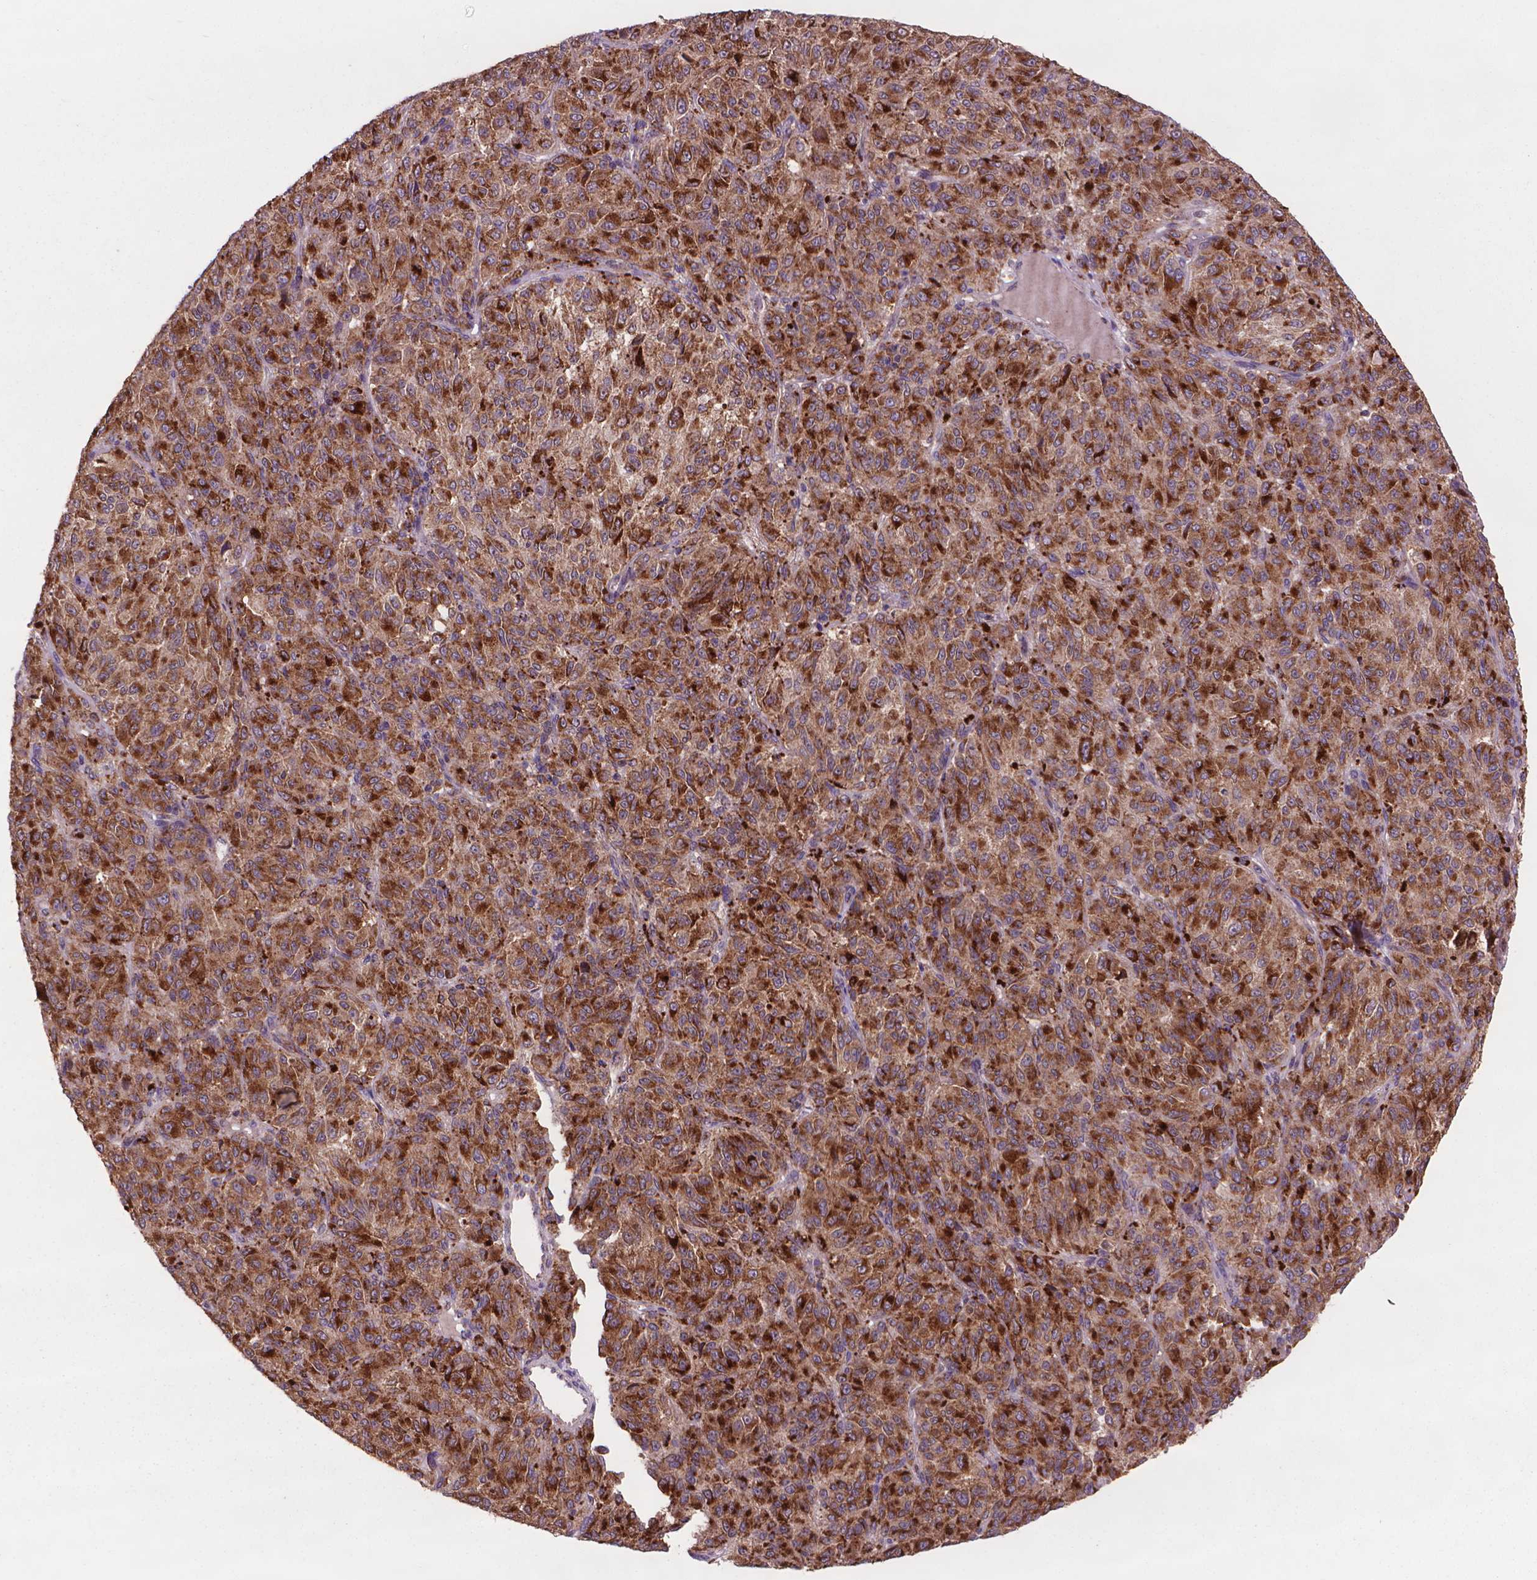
{"staining": {"intensity": "strong", "quantity": ">75%", "location": "cytoplasmic/membranous"}, "tissue": "melanoma", "cell_type": "Tumor cells", "image_type": "cancer", "snomed": [{"axis": "morphology", "description": "Malignant melanoma, Metastatic site"}, {"axis": "topography", "description": "Brain"}], "caption": "This photomicrograph exhibits melanoma stained with immunohistochemistry (IHC) to label a protein in brown. The cytoplasmic/membranous of tumor cells show strong positivity for the protein. Nuclei are counter-stained blue.", "gene": "GLB1", "patient": {"sex": "female", "age": 56}}